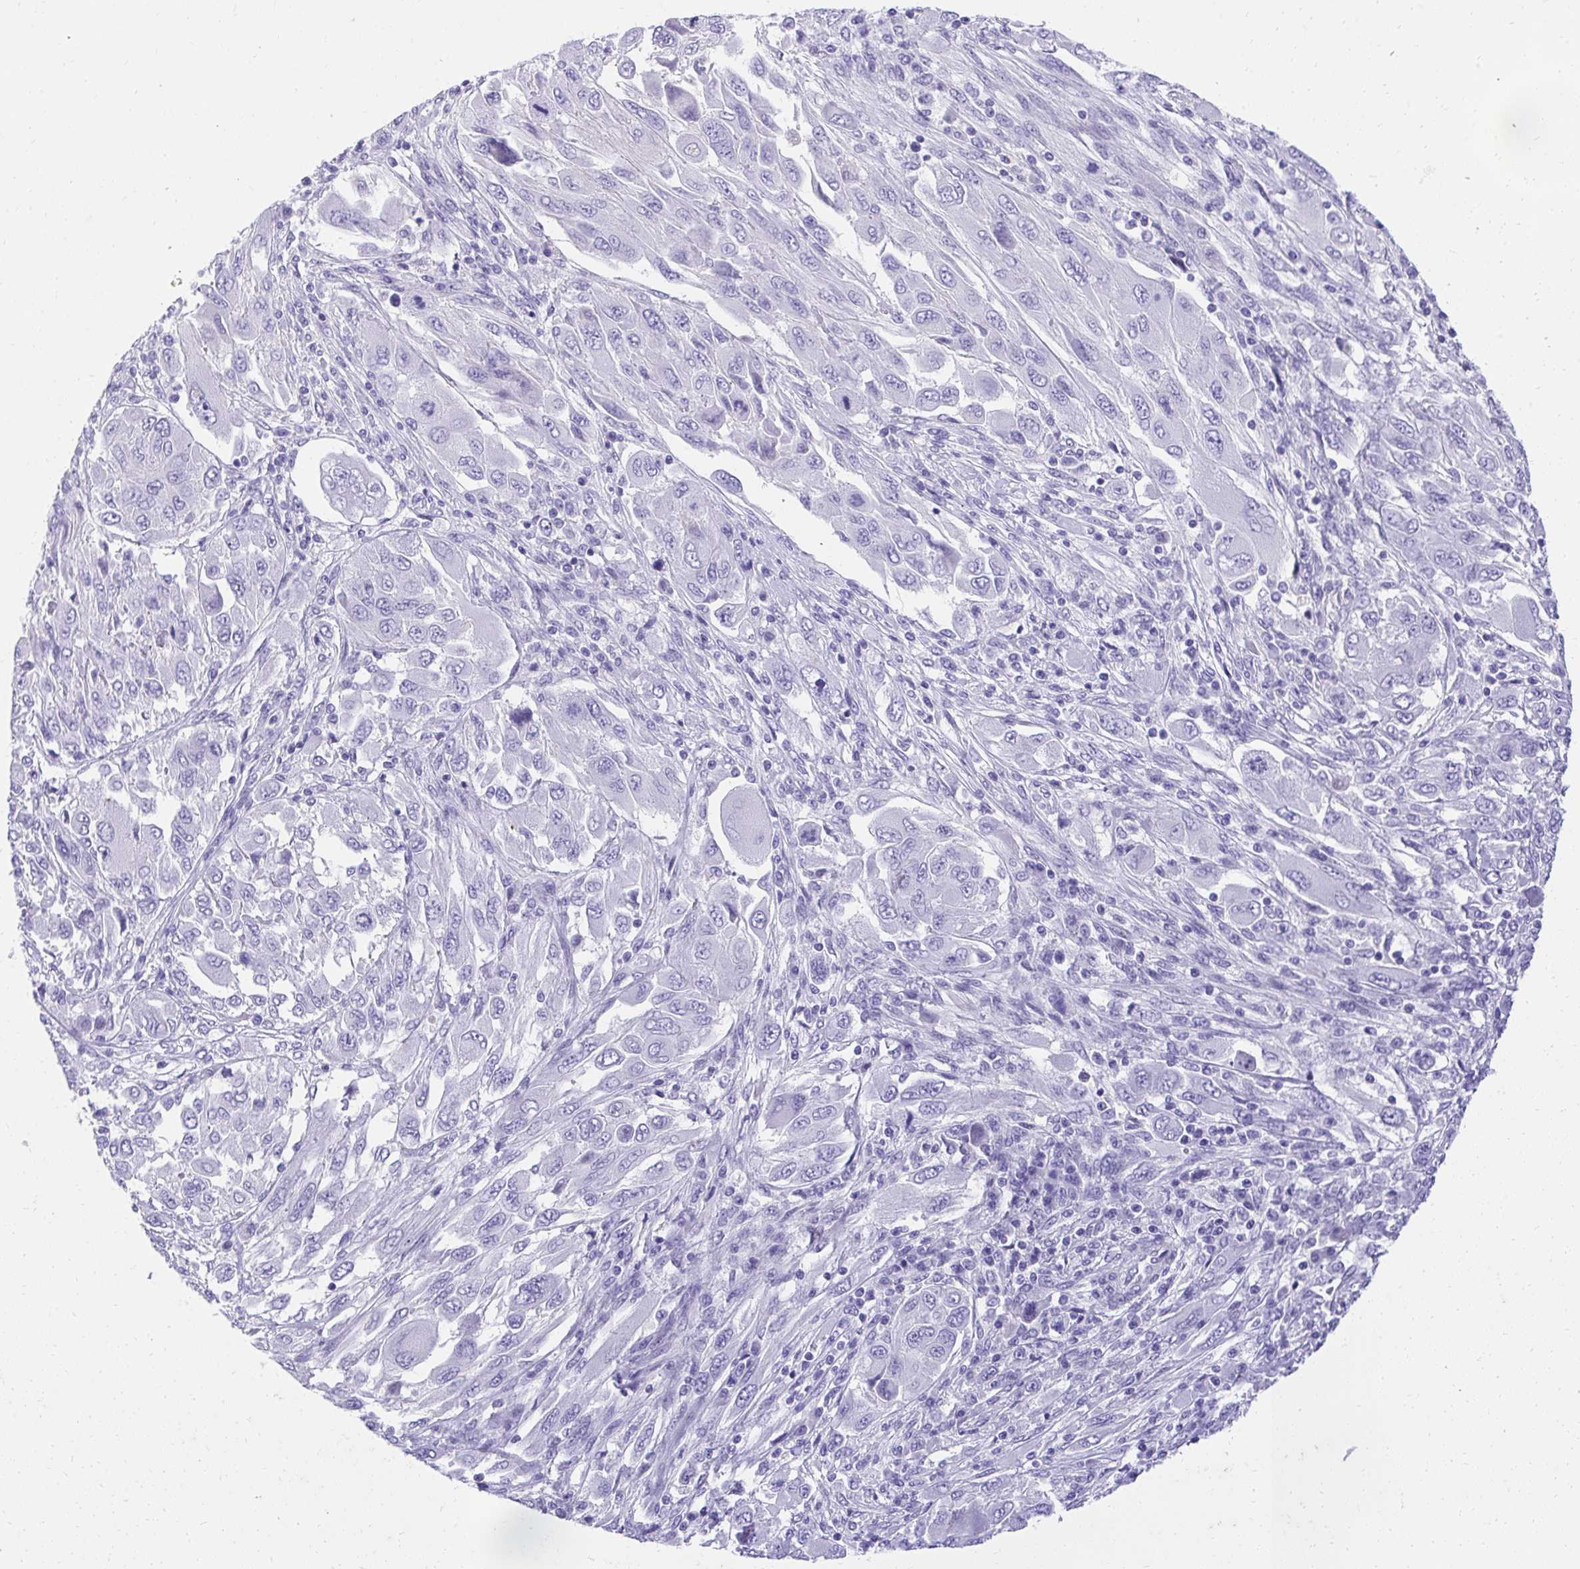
{"staining": {"intensity": "negative", "quantity": "none", "location": "none"}, "tissue": "melanoma", "cell_type": "Tumor cells", "image_type": "cancer", "snomed": [{"axis": "morphology", "description": "Malignant melanoma, NOS"}, {"axis": "topography", "description": "Skin"}], "caption": "Tumor cells show no significant protein positivity in melanoma.", "gene": "KLK1", "patient": {"sex": "female", "age": 91}}